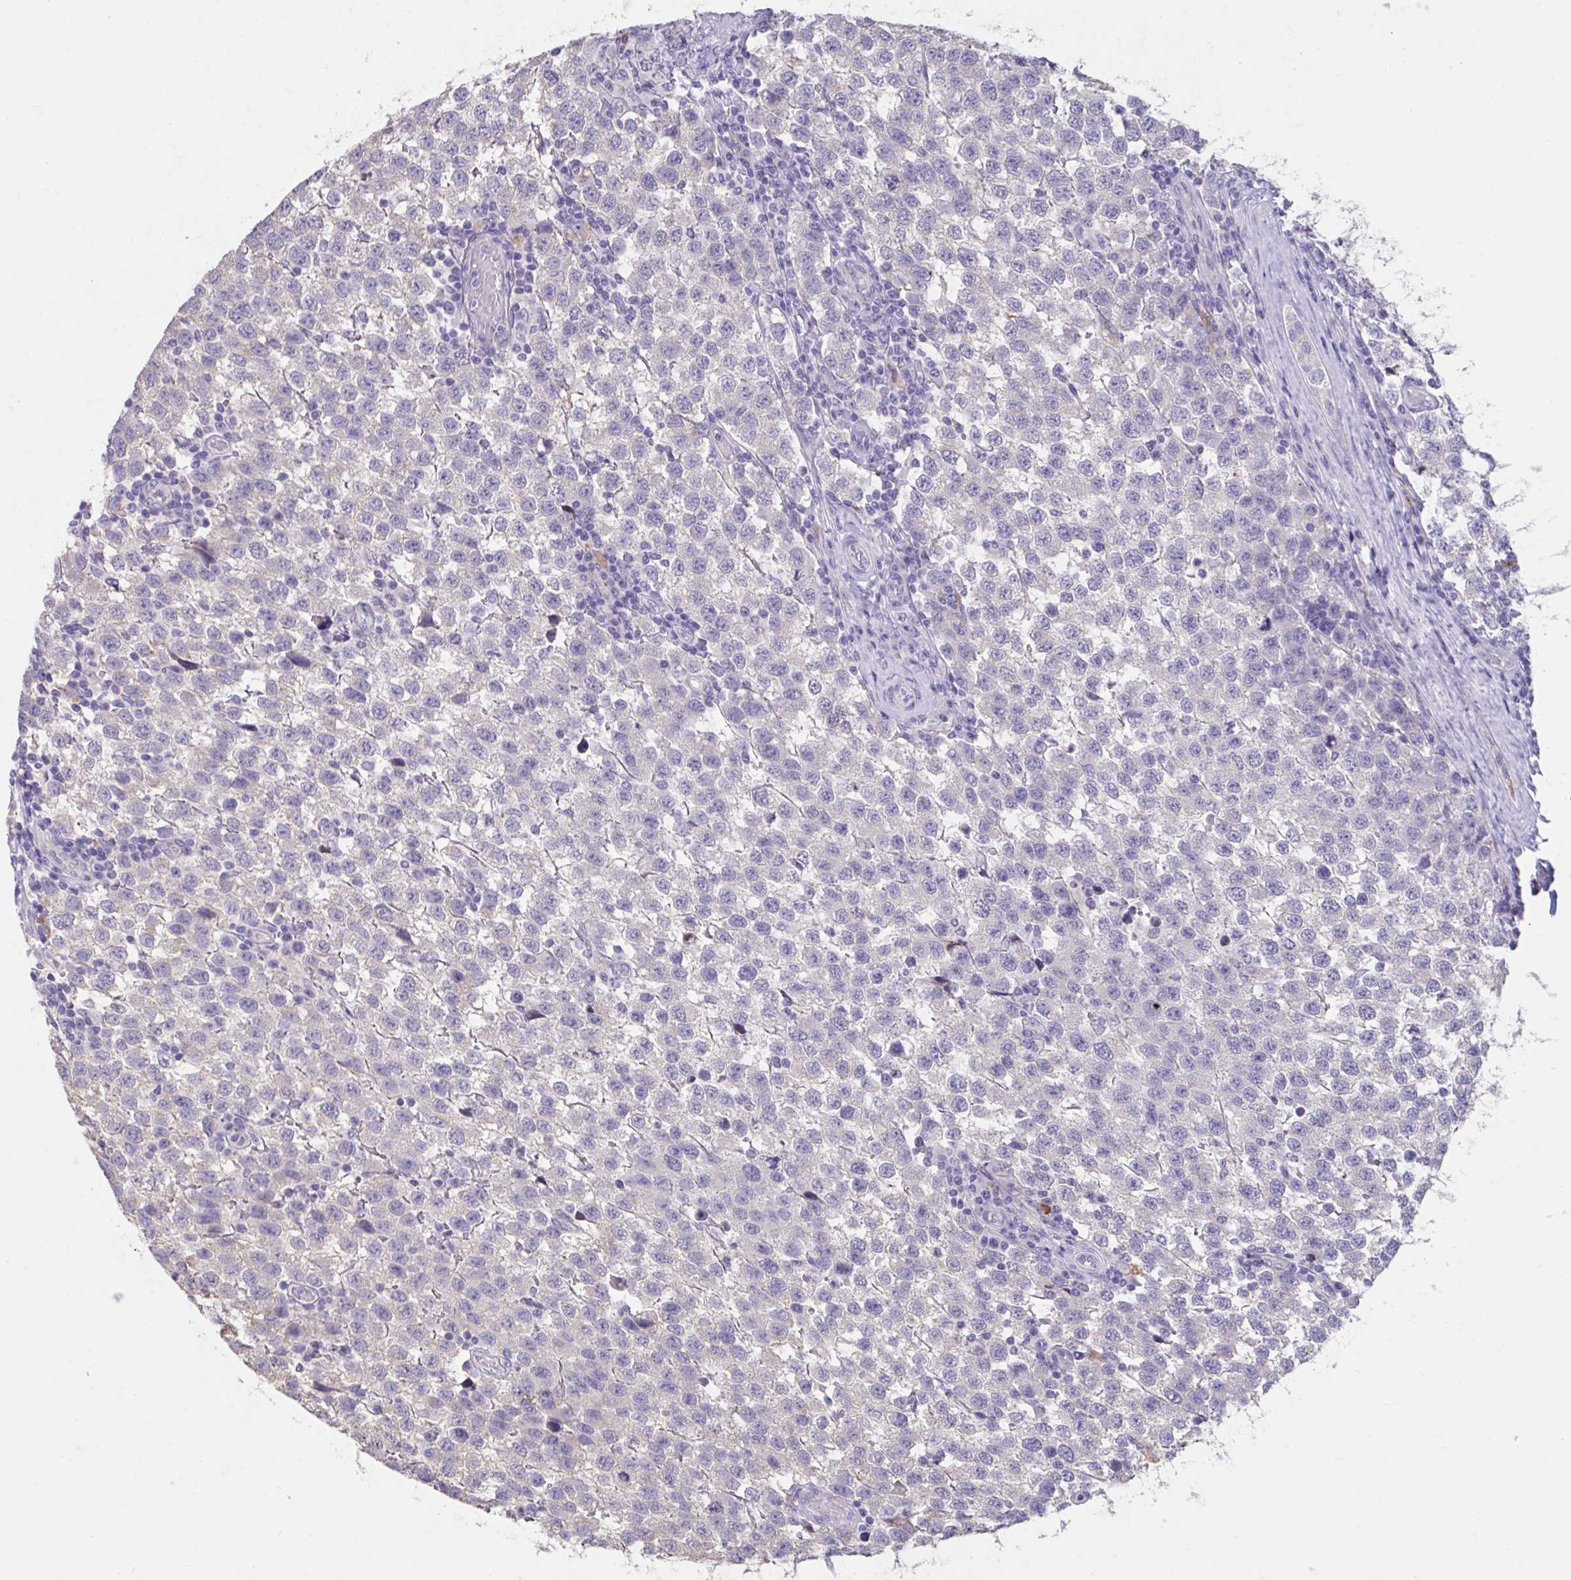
{"staining": {"intensity": "negative", "quantity": "none", "location": "none"}, "tissue": "testis cancer", "cell_type": "Tumor cells", "image_type": "cancer", "snomed": [{"axis": "morphology", "description": "Seminoma, NOS"}, {"axis": "topography", "description": "Testis"}], "caption": "Immunohistochemistry (IHC) of testis cancer reveals no staining in tumor cells.", "gene": "GPR162", "patient": {"sex": "male", "age": 34}}